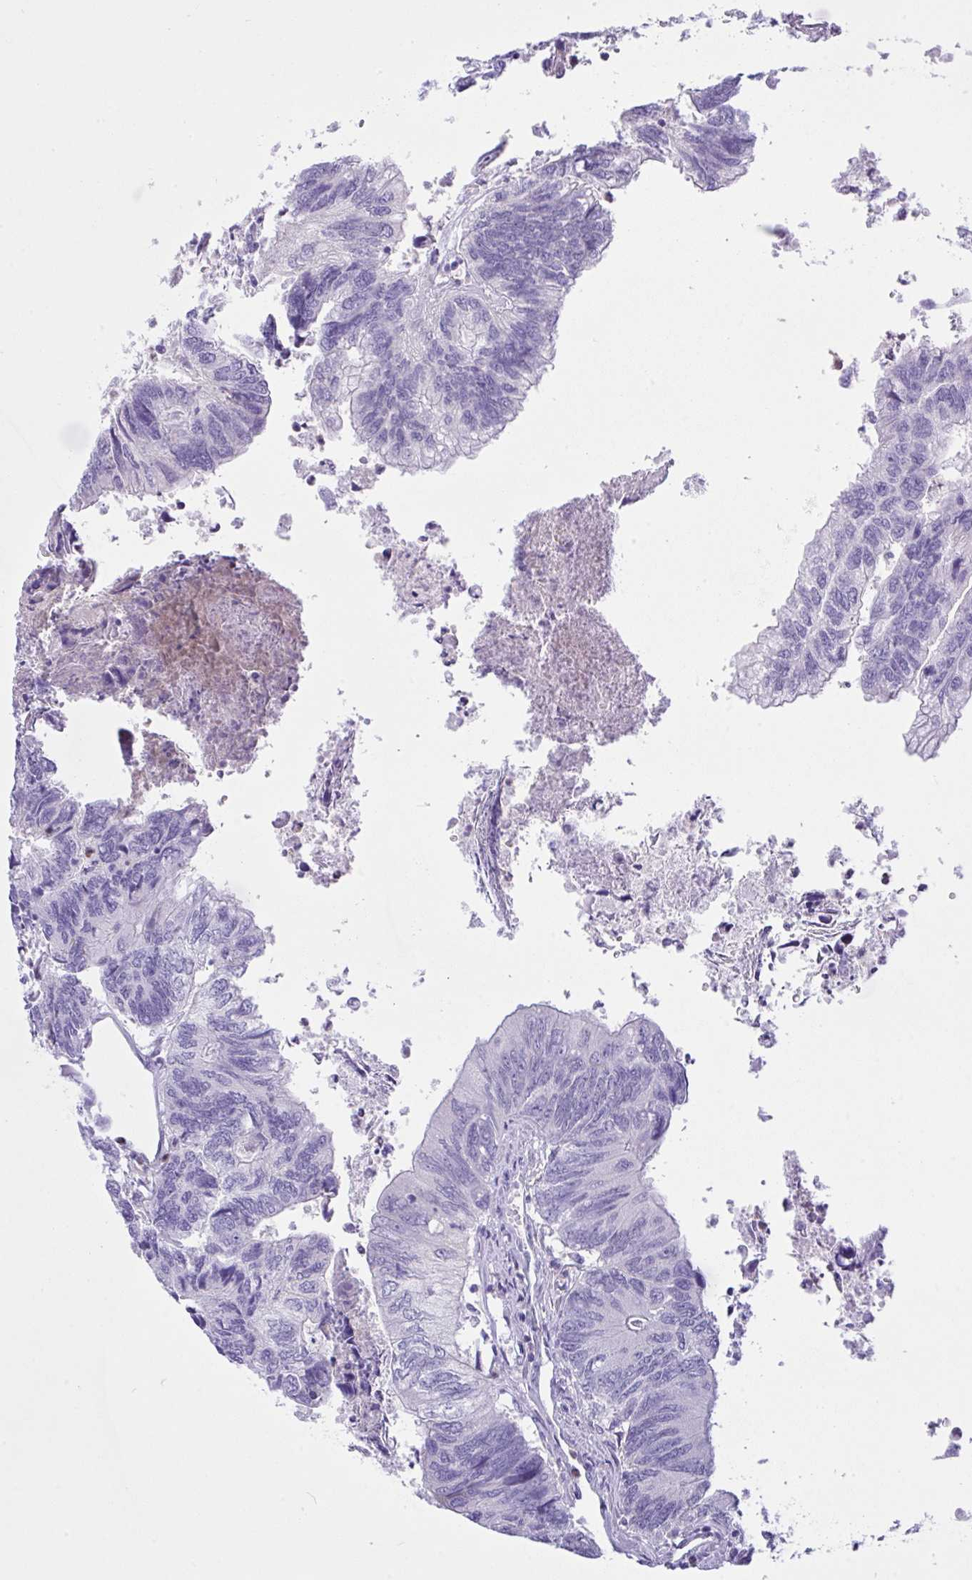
{"staining": {"intensity": "negative", "quantity": "none", "location": "none"}, "tissue": "colorectal cancer", "cell_type": "Tumor cells", "image_type": "cancer", "snomed": [{"axis": "morphology", "description": "Adenocarcinoma, NOS"}, {"axis": "topography", "description": "Colon"}], "caption": "Immunohistochemistry micrograph of neoplastic tissue: colorectal cancer stained with DAB reveals no significant protein expression in tumor cells.", "gene": "NCF1", "patient": {"sex": "female", "age": 67}}